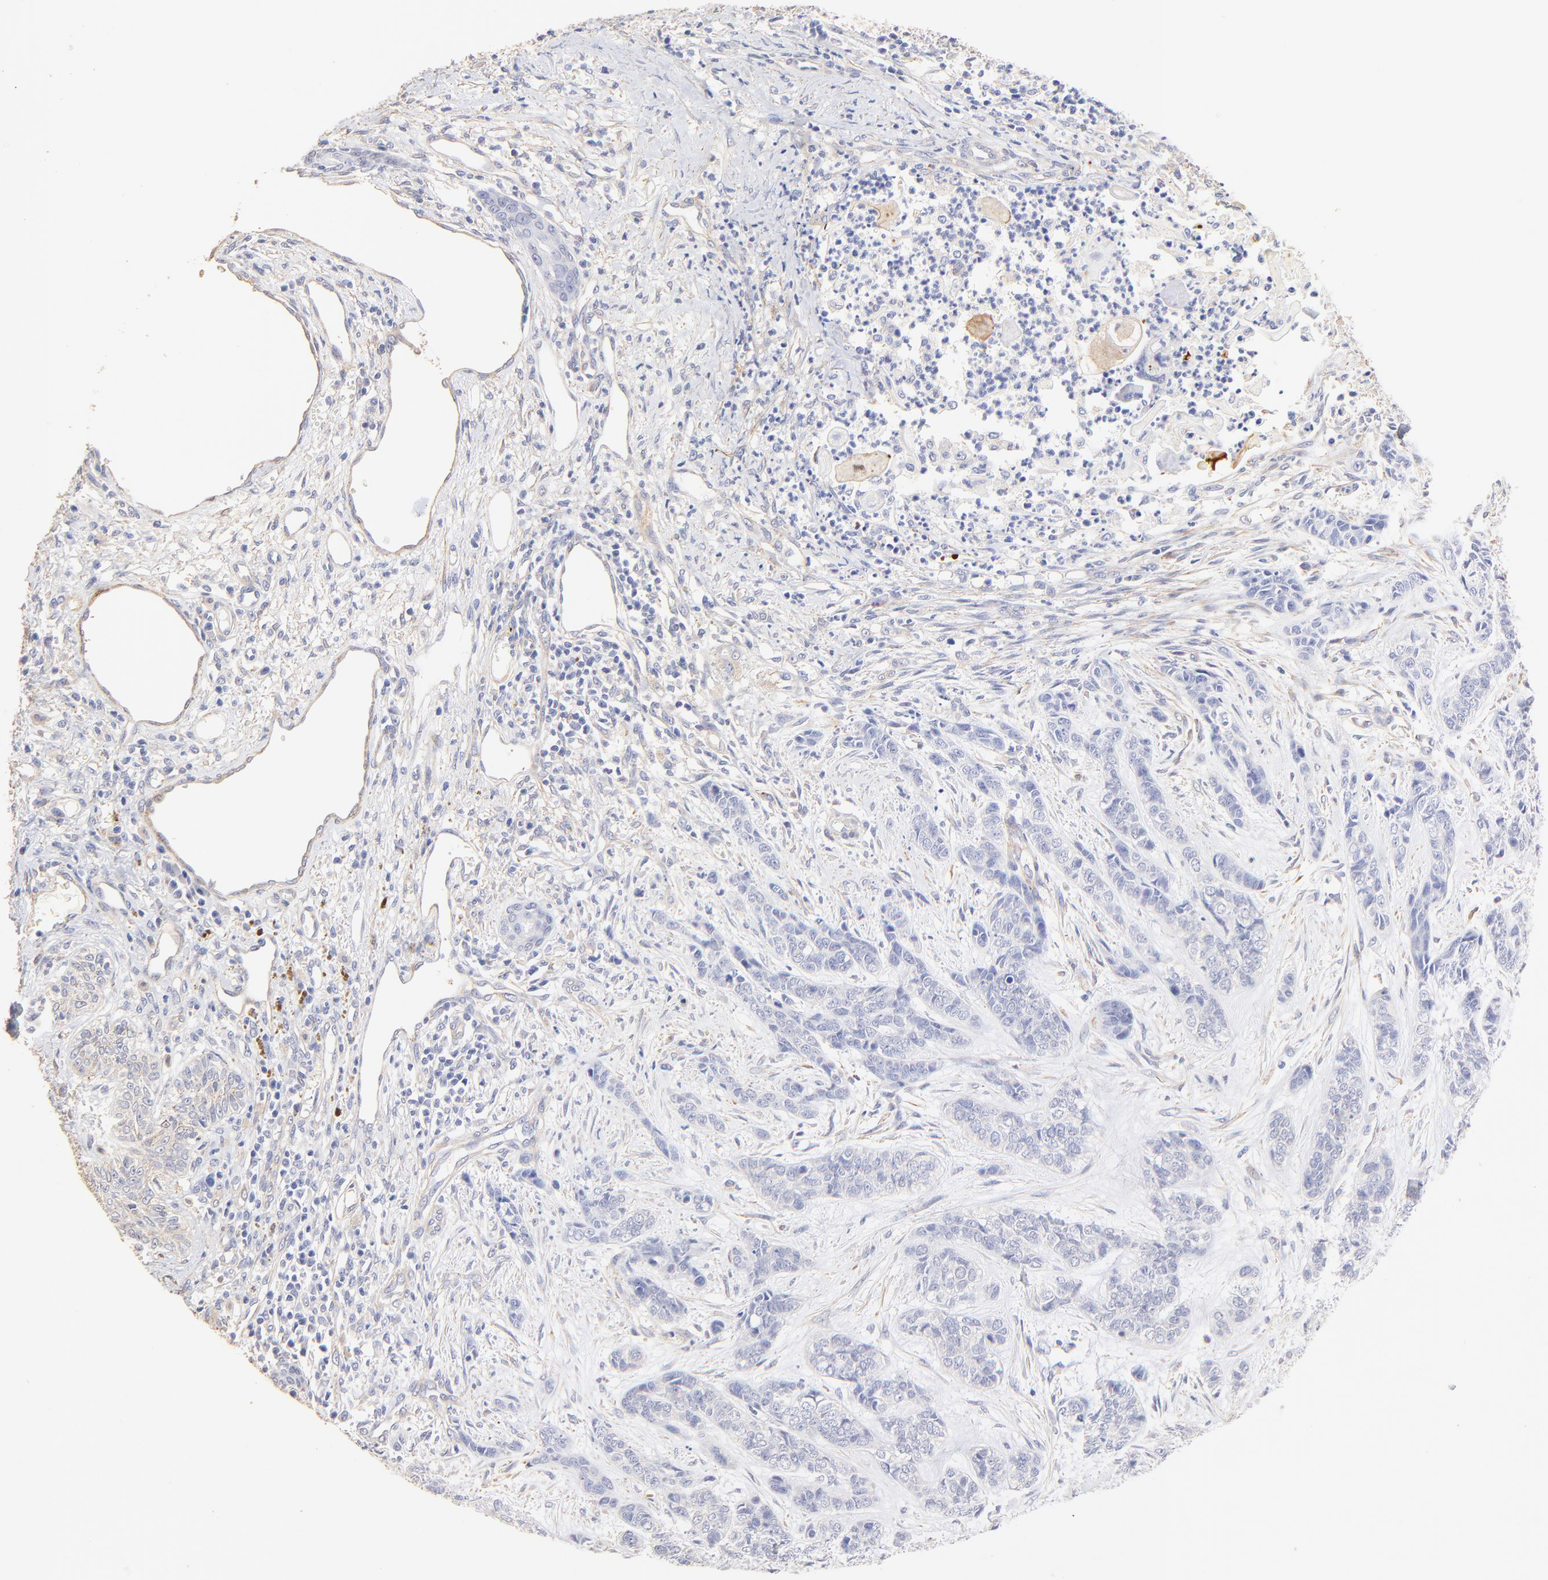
{"staining": {"intensity": "negative", "quantity": "none", "location": "none"}, "tissue": "skin cancer", "cell_type": "Tumor cells", "image_type": "cancer", "snomed": [{"axis": "morphology", "description": "Basal cell carcinoma"}, {"axis": "topography", "description": "Skin"}], "caption": "Immunohistochemistry histopathology image of skin basal cell carcinoma stained for a protein (brown), which reveals no positivity in tumor cells.", "gene": "ACTRT1", "patient": {"sex": "female", "age": 64}}